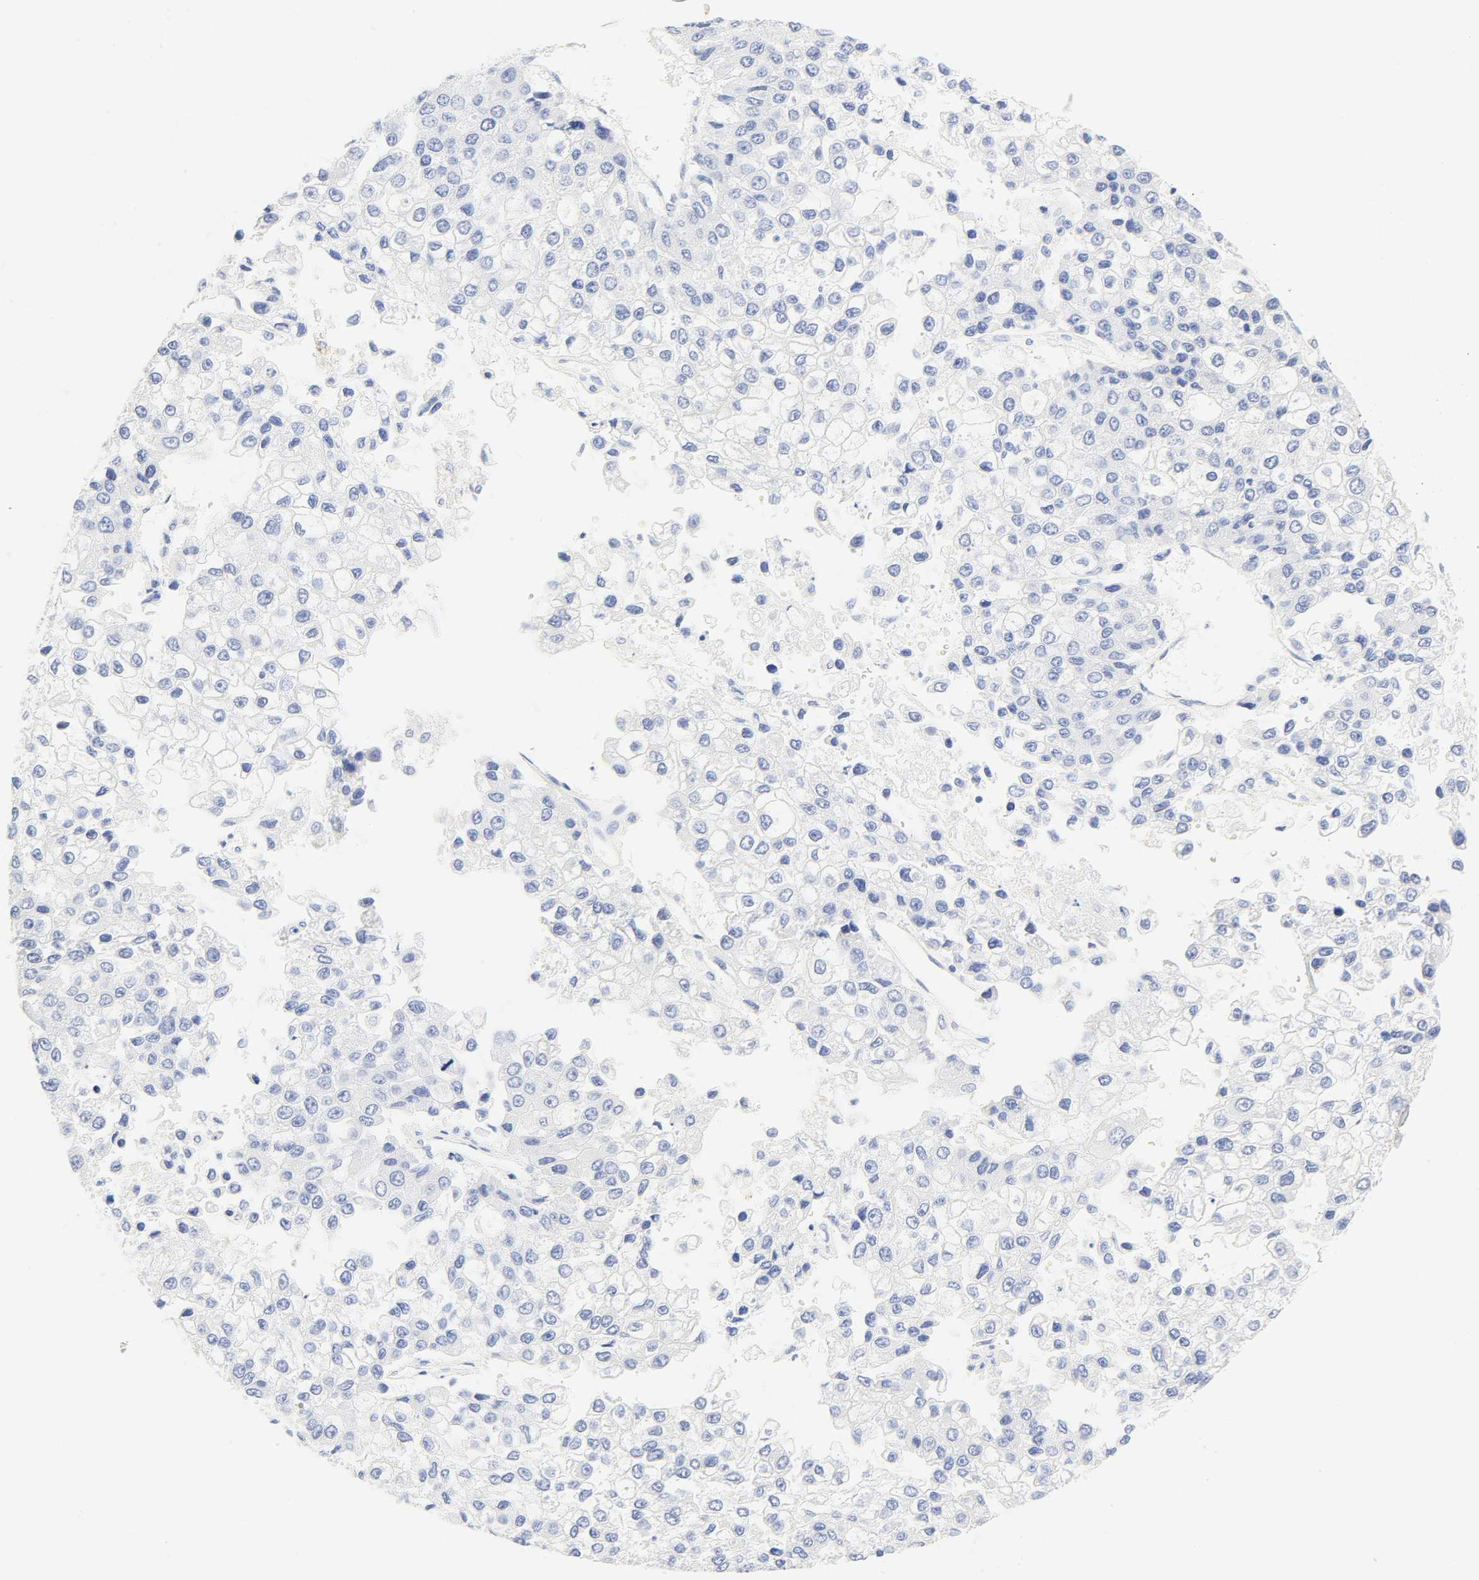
{"staining": {"intensity": "negative", "quantity": "none", "location": "none"}, "tissue": "liver cancer", "cell_type": "Tumor cells", "image_type": "cancer", "snomed": [{"axis": "morphology", "description": "Carcinoma, Hepatocellular, NOS"}, {"axis": "topography", "description": "Liver"}], "caption": "IHC image of liver cancer (hepatocellular carcinoma) stained for a protein (brown), which displays no staining in tumor cells.", "gene": "SLCO1B3", "patient": {"sex": "female", "age": 66}}